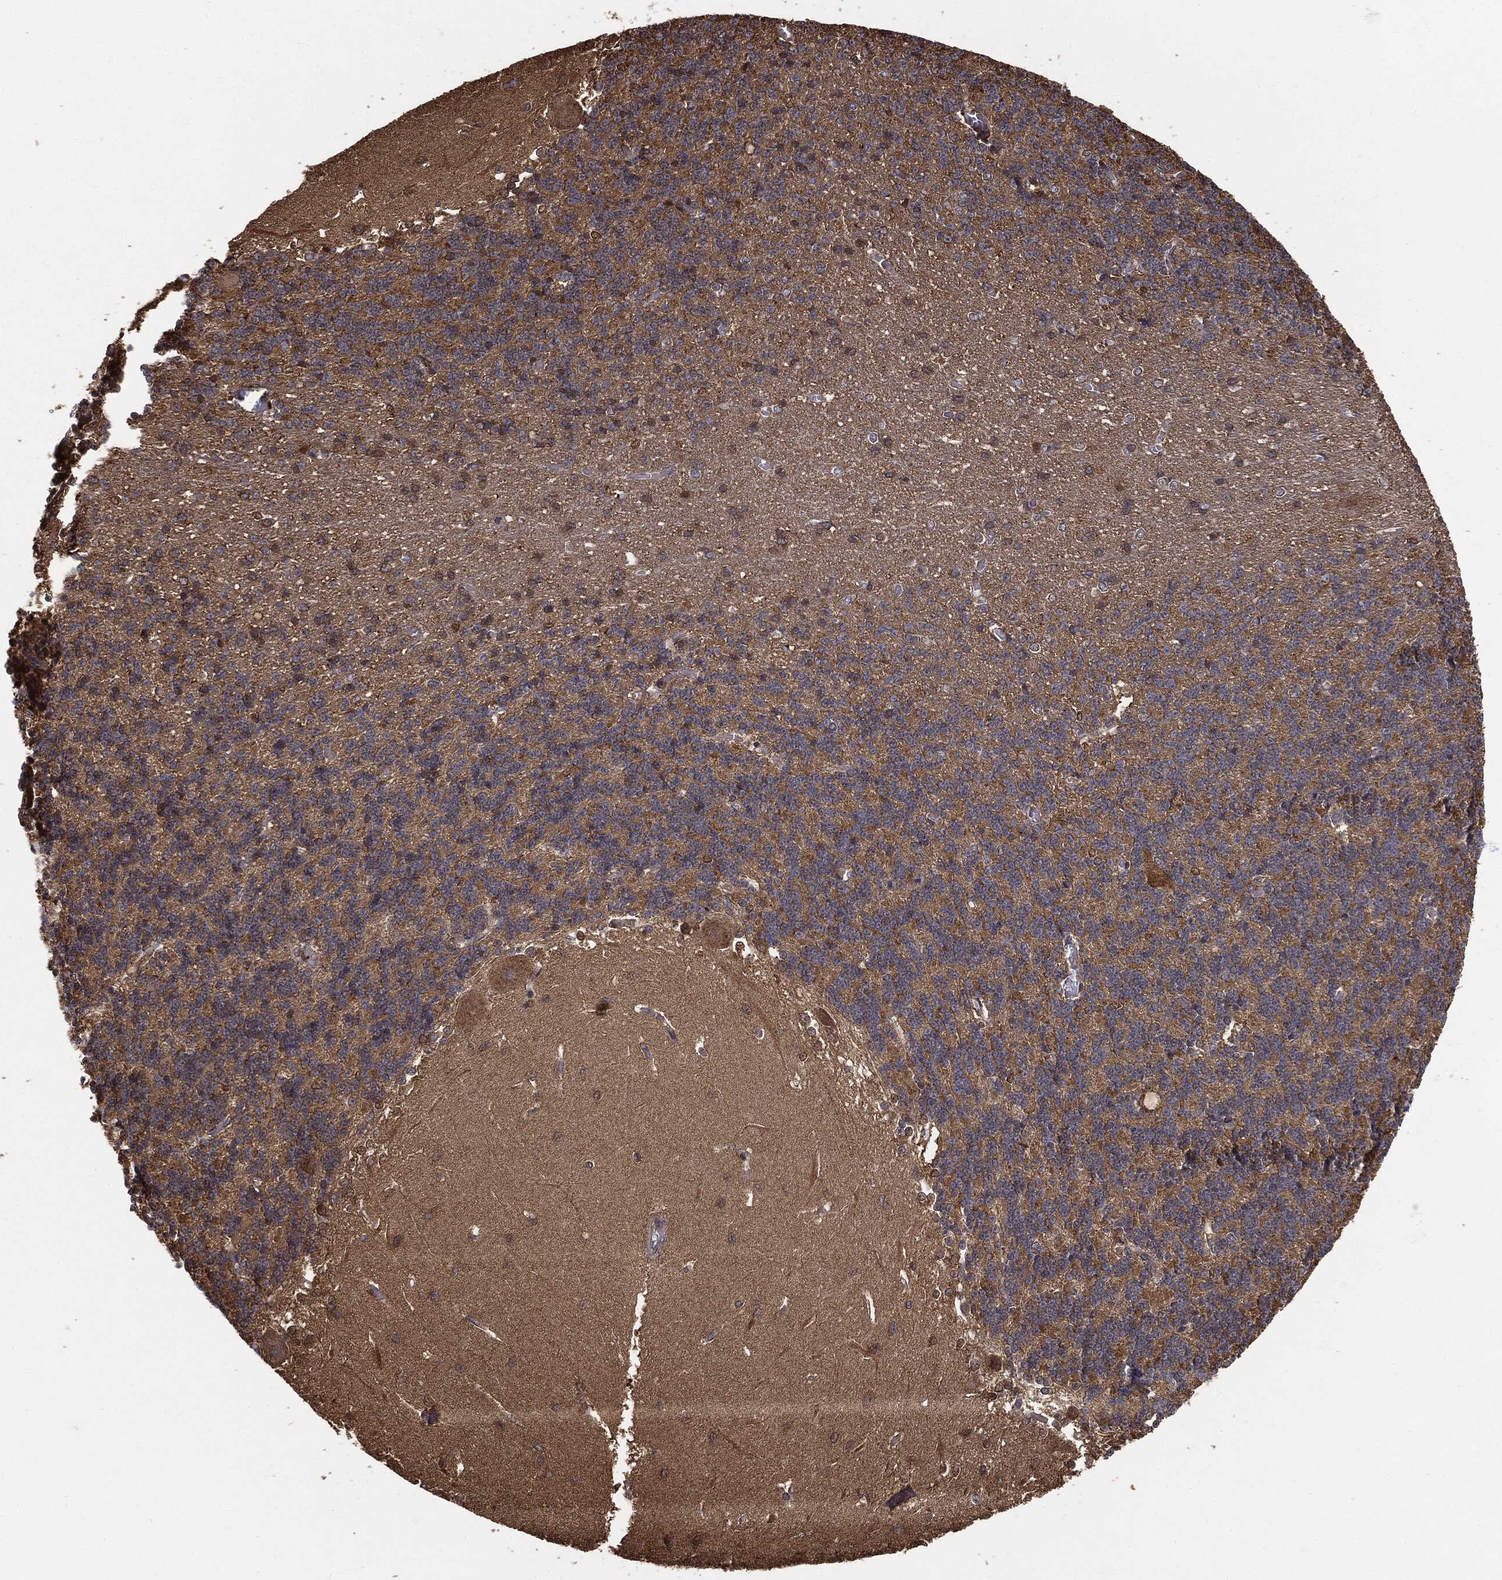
{"staining": {"intensity": "negative", "quantity": "none", "location": "none"}, "tissue": "cerebellum", "cell_type": "Cells in granular layer", "image_type": "normal", "snomed": [{"axis": "morphology", "description": "Normal tissue, NOS"}, {"axis": "topography", "description": "Cerebellum"}], "caption": "This is an immunohistochemistry photomicrograph of benign human cerebellum. There is no staining in cells in granular layer.", "gene": "NME1", "patient": {"sex": "male", "age": 37}}